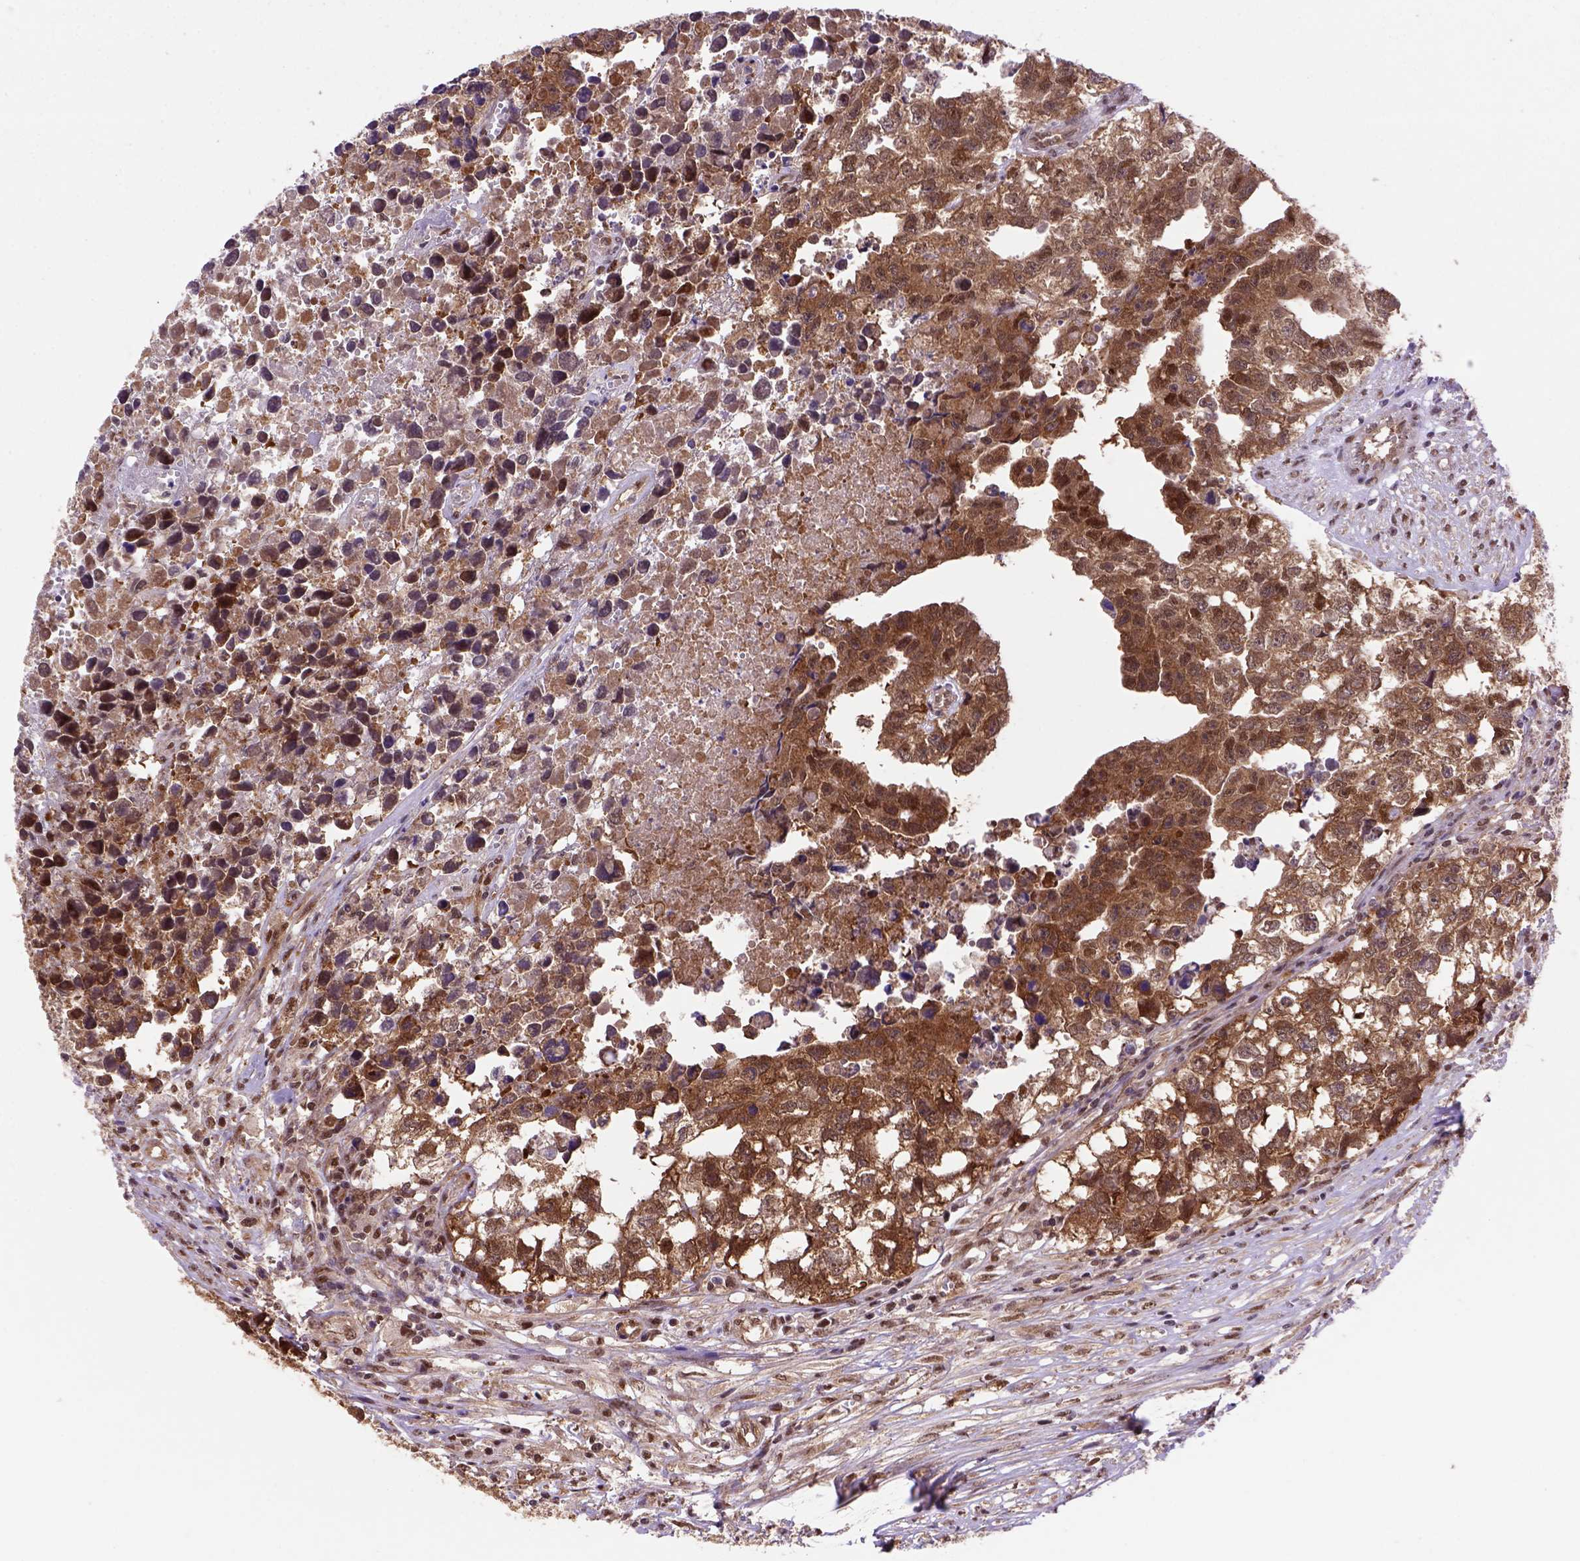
{"staining": {"intensity": "strong", "quantity": ">75%", "location": "cytoplasmic/membranous,nuclear"}, "tissue": "testis cancer", "cell_type": "Tumor cells", "image_type": "cancer", "snomed": [{"axis": "morphology", "description": "Carcinoma, Embryonal, NOS"}, {"axis": "morphology", "description": "Teratoma, malignant, NOS"}, {"axis": "topography", "description": "Testis"}], "caption": "Immunohistochemistry (IHC) image of neoplastic tissue: testis cancer (teratoma (malignant)) stained using IHC displays high levels of strong protein expression localized specifically in the cytoplasmic/membranous and nuclear of tumor cells, appearing as a cytoplasmic/membranous and nuclear brown color.", "gene": "PSMC2", "patient": {"sex": "male", "age": 44}}